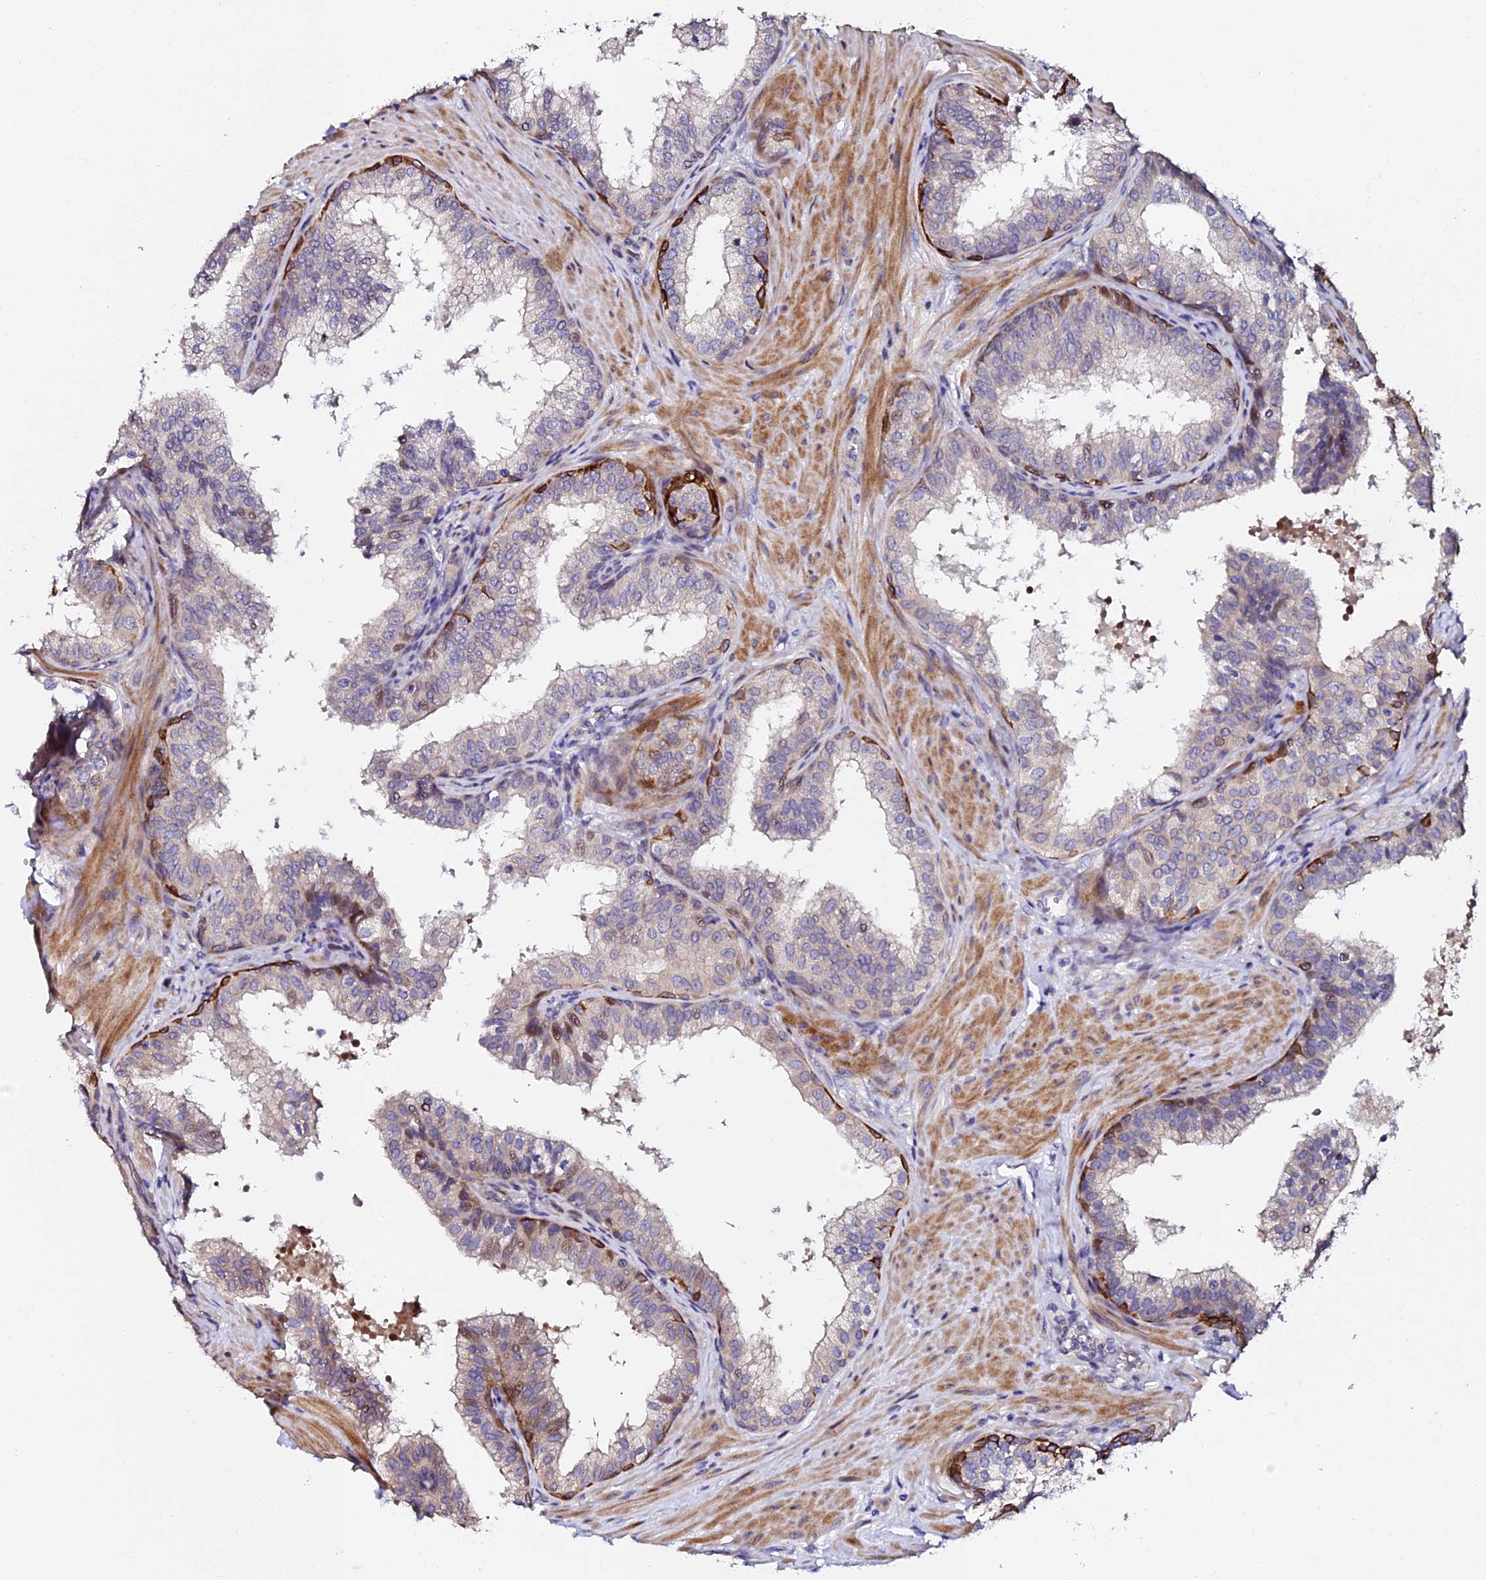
{"staining": {"intensity": "strong", "quantity": "<25%", "location": "cytoplasmic/membranous"}, "tissue": "prostate", "cell_type": "Glandular cells", "image_type": "normal", "snomed": [{"axis": "morphology", "description": "Normal tissue, NOS"}, {"axis": "topography", "description": "Prostate"}], "caption": "A brown stain shows strong cytoplasmic/membranous staining of a protein in glandular cells of normal human prostate. The staining was performed using DAB (3,3'-diaminobenzidine), with brown indicating positive protein expression. Nuclei are stained blue with hematoxylin.", "gene": "GPN3", "patient": {"sex": "male", "age": 60}}